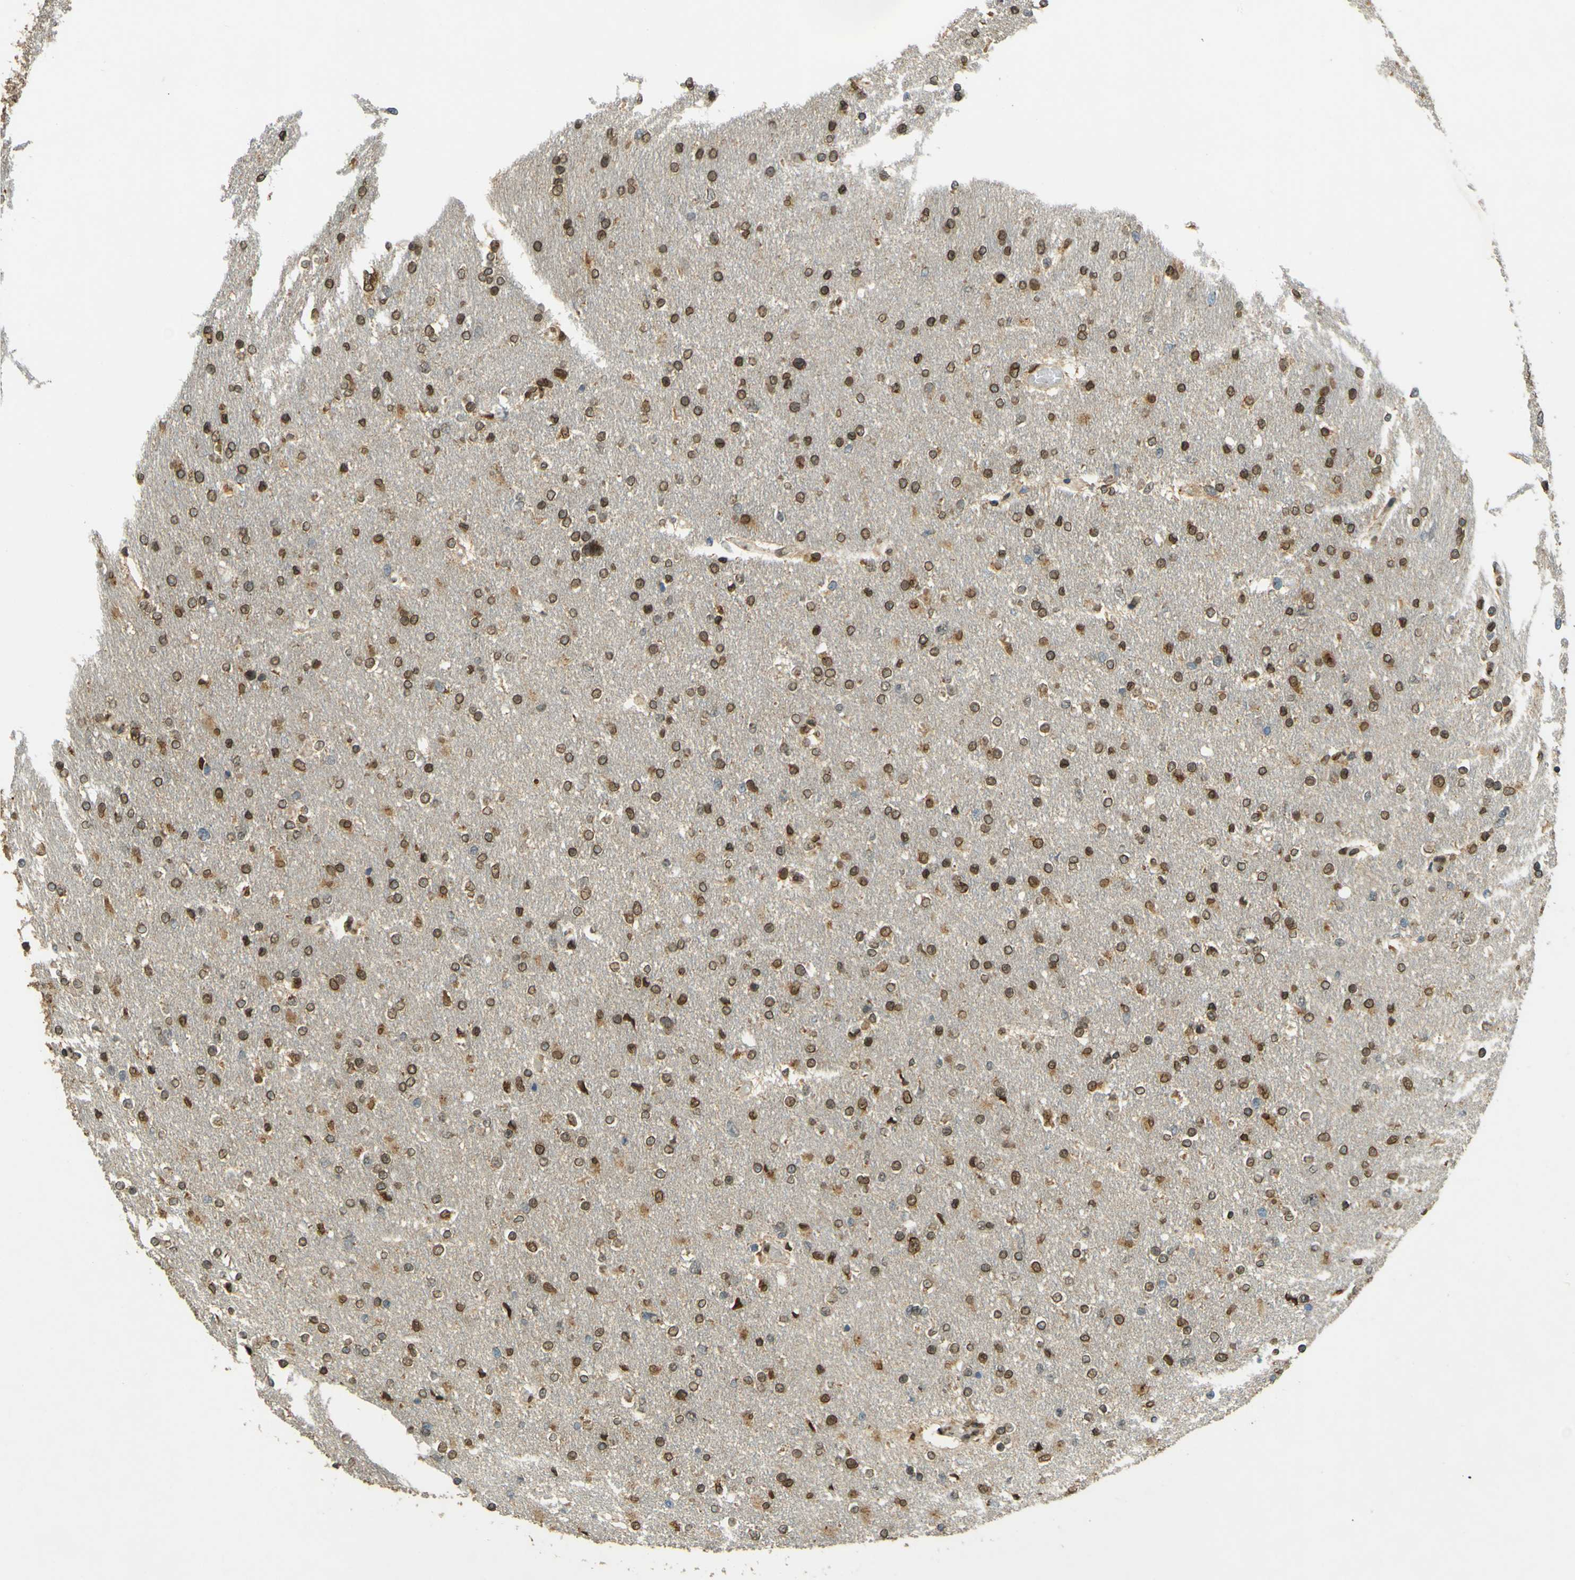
{"staining": {"intensity": "moderate", "quantity": ">75%", "location": "cytoplasmic/membranous,nuclear"}, "tissue": "glioma", "cell_type": "Tumor cells", "image_type": "cancer", "snomed": [{"axis": "morphology", "description": "Glioma, malignant, High grade"}, {"axis": "topography", "description": "Cerebral cortex"}], "caption": "IHC image of neoplastic tissue: human malignant high-grade glioma stained using immunohistochemistry (IHC) demonstrates medium levels of moderate protein expression localized specifically in the cytoplasmic/membranous and nuclear of tumor cells, appearing as a cytoplasmic/membranous and nuclear brown color.", "gene": "GALNT1", "patient": {"sex": "female", "age": 36}}